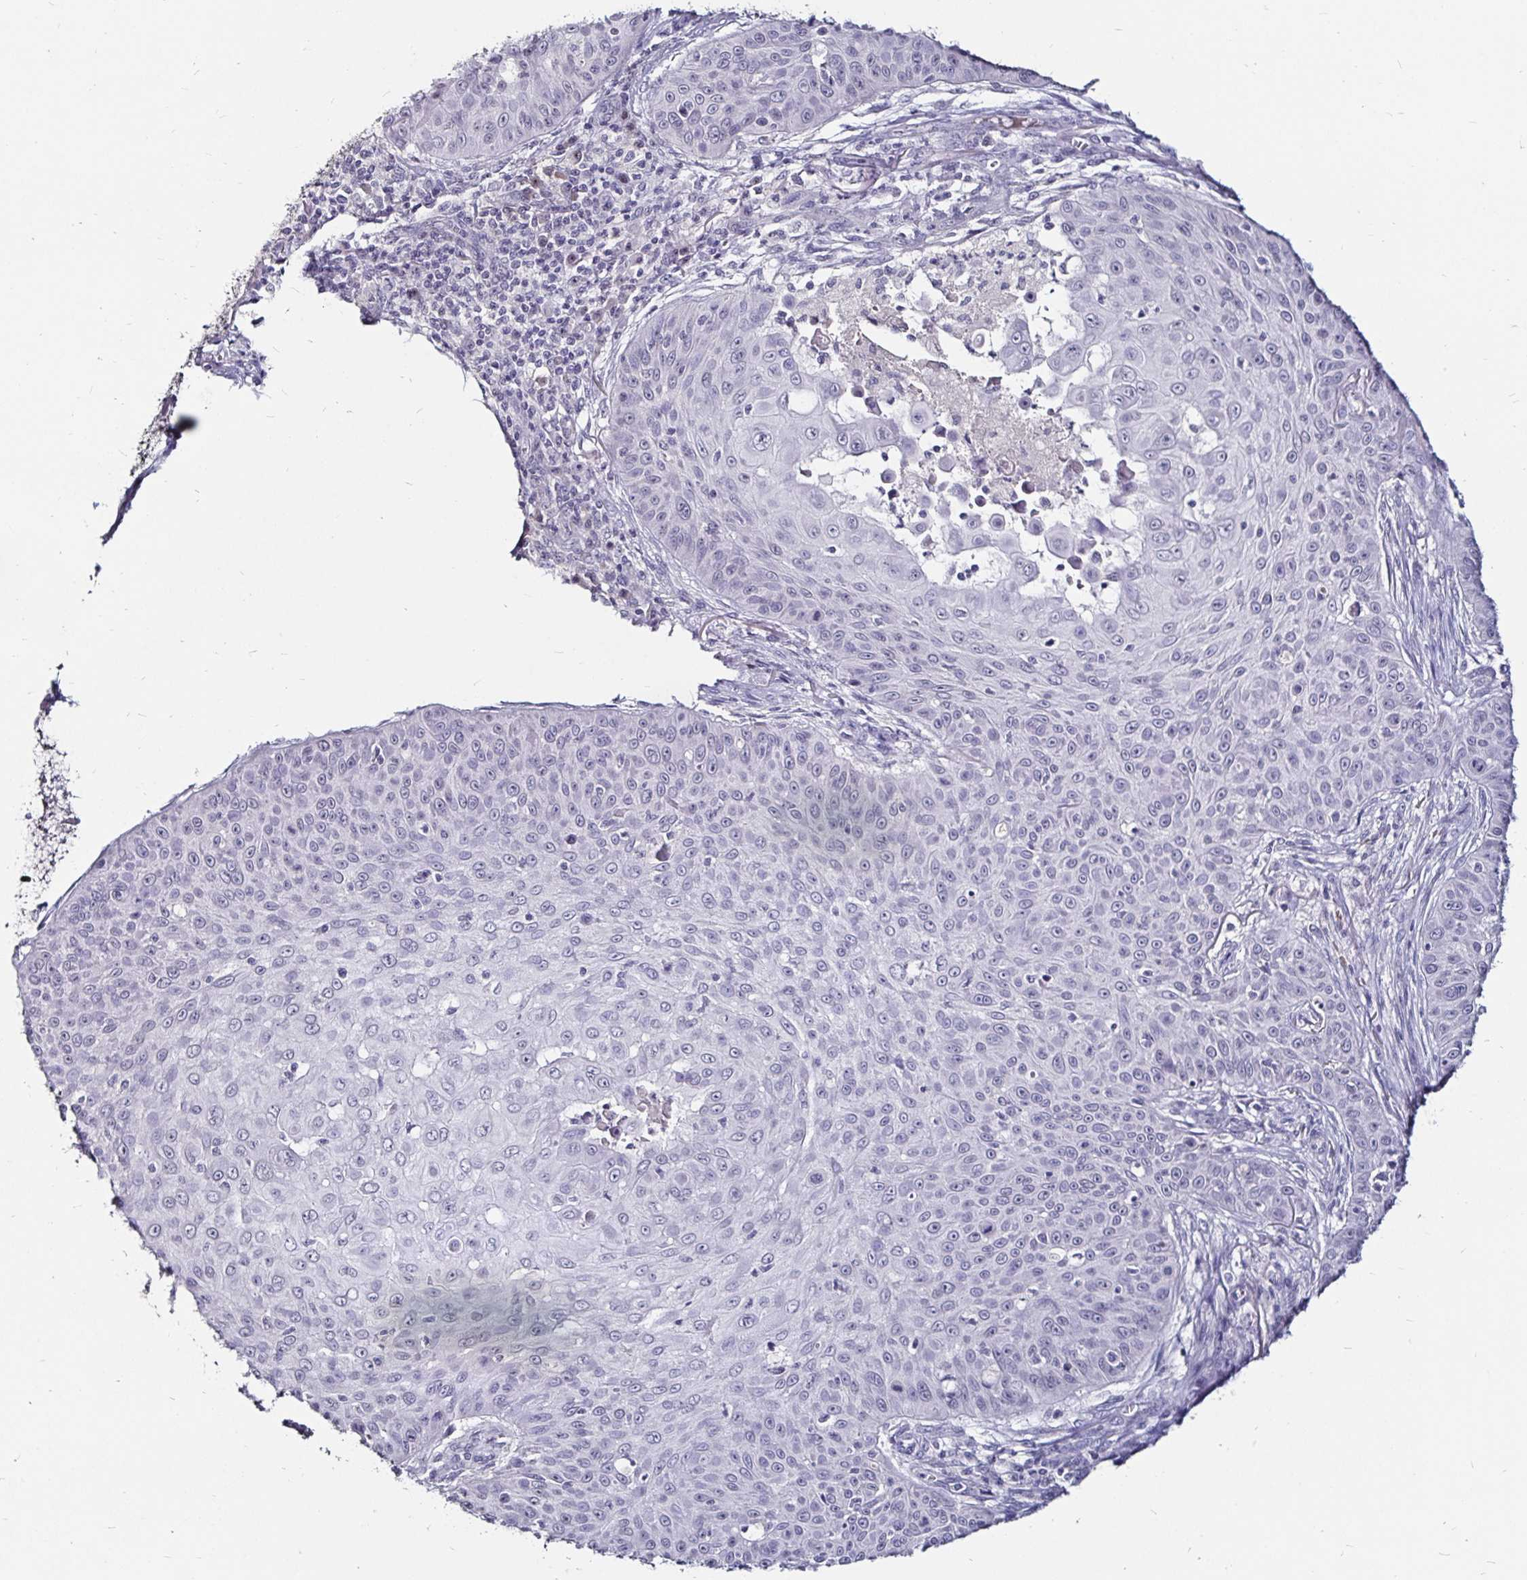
{"staining": {"intensity": "negative", "quantity": "none", "location": "none"}, "tissue": "skin cancer", "cell_type": "Tumor cells", "image_type": "cancer", "snomed": [{"axis": "morphology", "description": "Squamous cell carcinoma, NOS"}, {"axis": "topography", "description": "Skin"}], "caption": "Immunohistochemistry (IHC) histopathology image of squamous cell carcinoma (skin) stained for a protein (brown), which reveals no staining in tumor cells.", "gene": "FAIM2", "patient": {"sex": "male", "age": 82}}